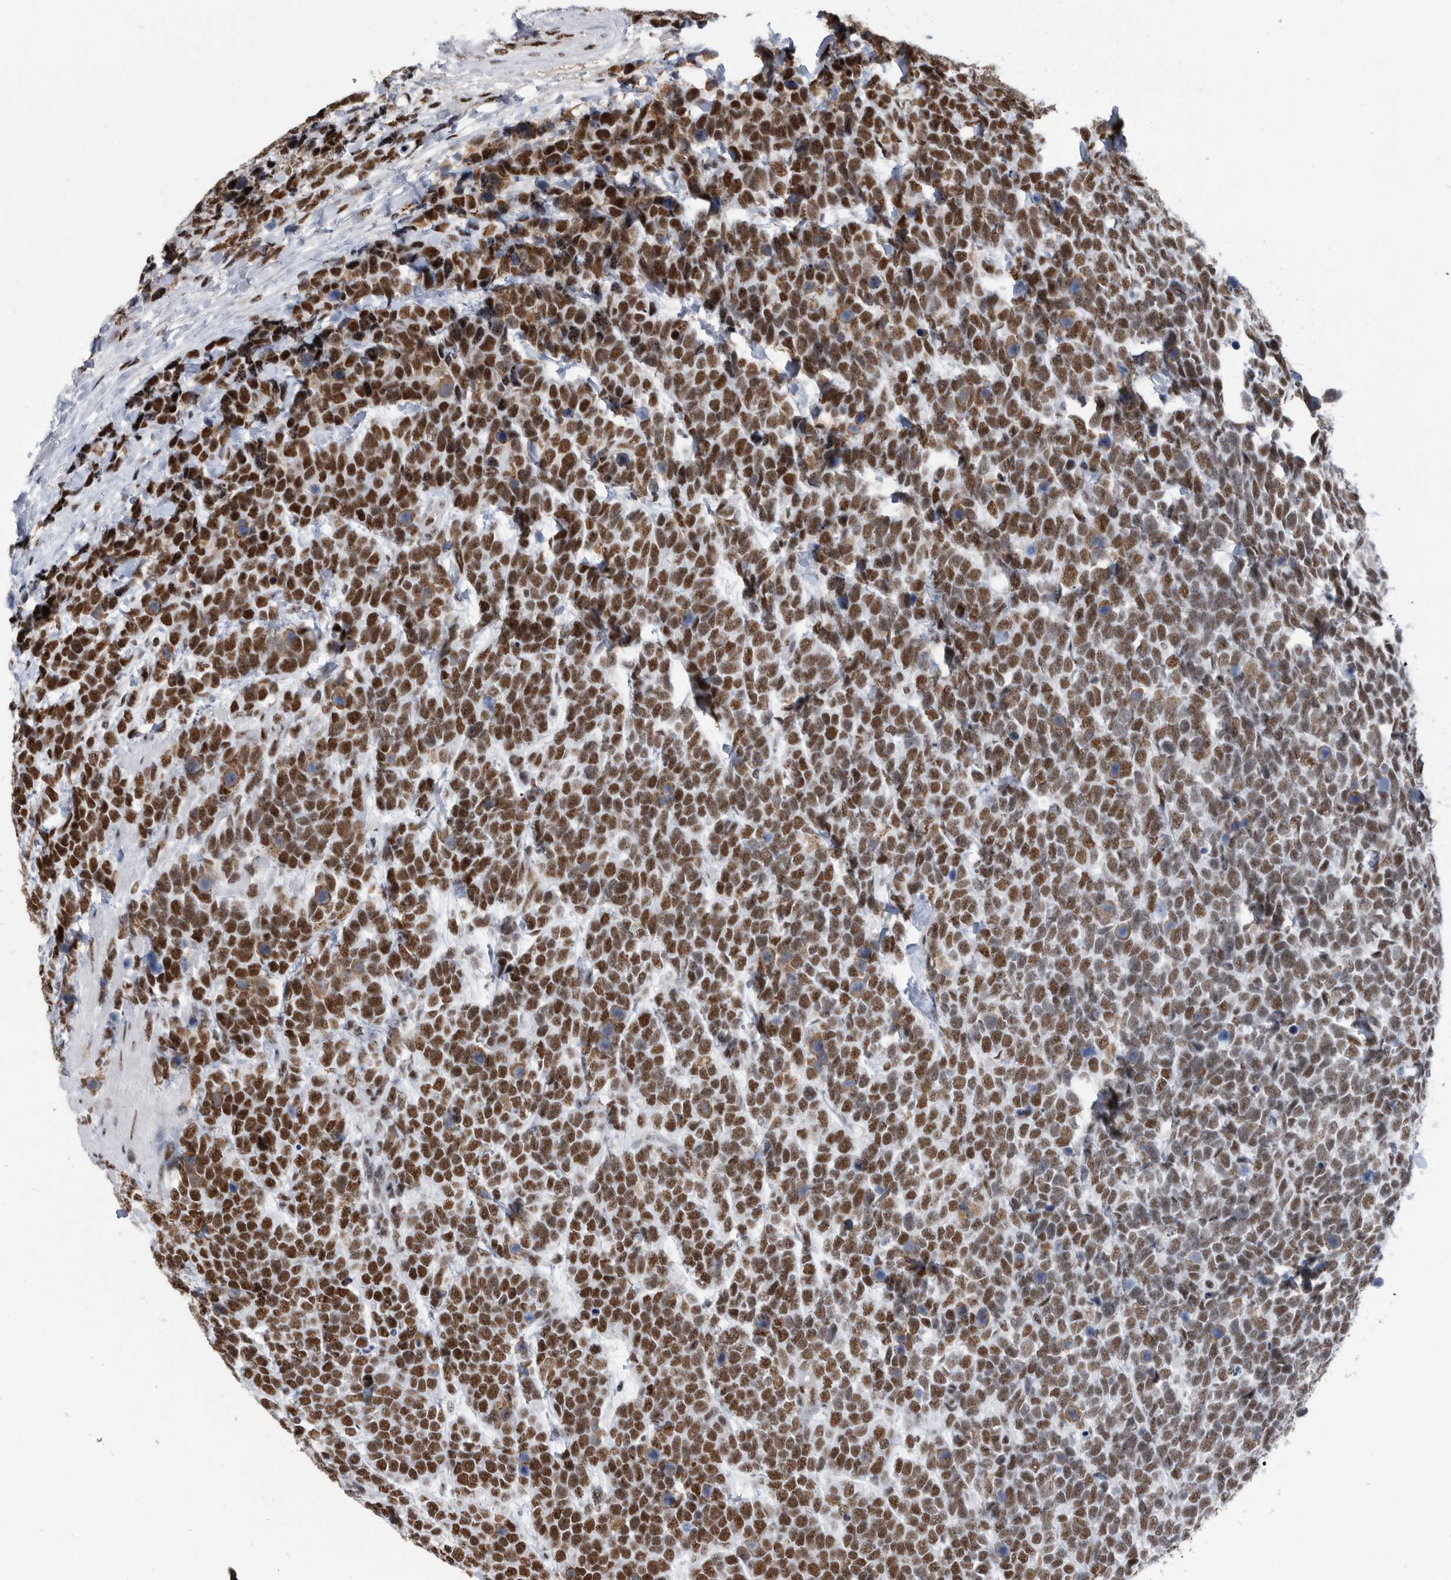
{"staining": {"intensity": "strong", "quantity": ">75%", "location": "nuclear"}, "tissue": "urothelial cancer", "cell_type": "Tumor cells", "image_type": "cancer", "snomed": [{"axis": "morphology", "description": "Urothelial carcinoma, High grade"}, {"axis": "topography", "description": "Urinary bladder"}], "caption": "Immunohistochemical staining of human urothelial carcinoma (high-grade) exhibits high levels of strong nuclear staining in about >75% of tumor cells. The staining is performed using DAB (3,3'-diaminobenzidine) brown chromogen to label protein expression. The nuclei are counter-stained blue using hematoxylin.", "gene": "SF3A1", "patient": {"sex": "female", "age": 82}}